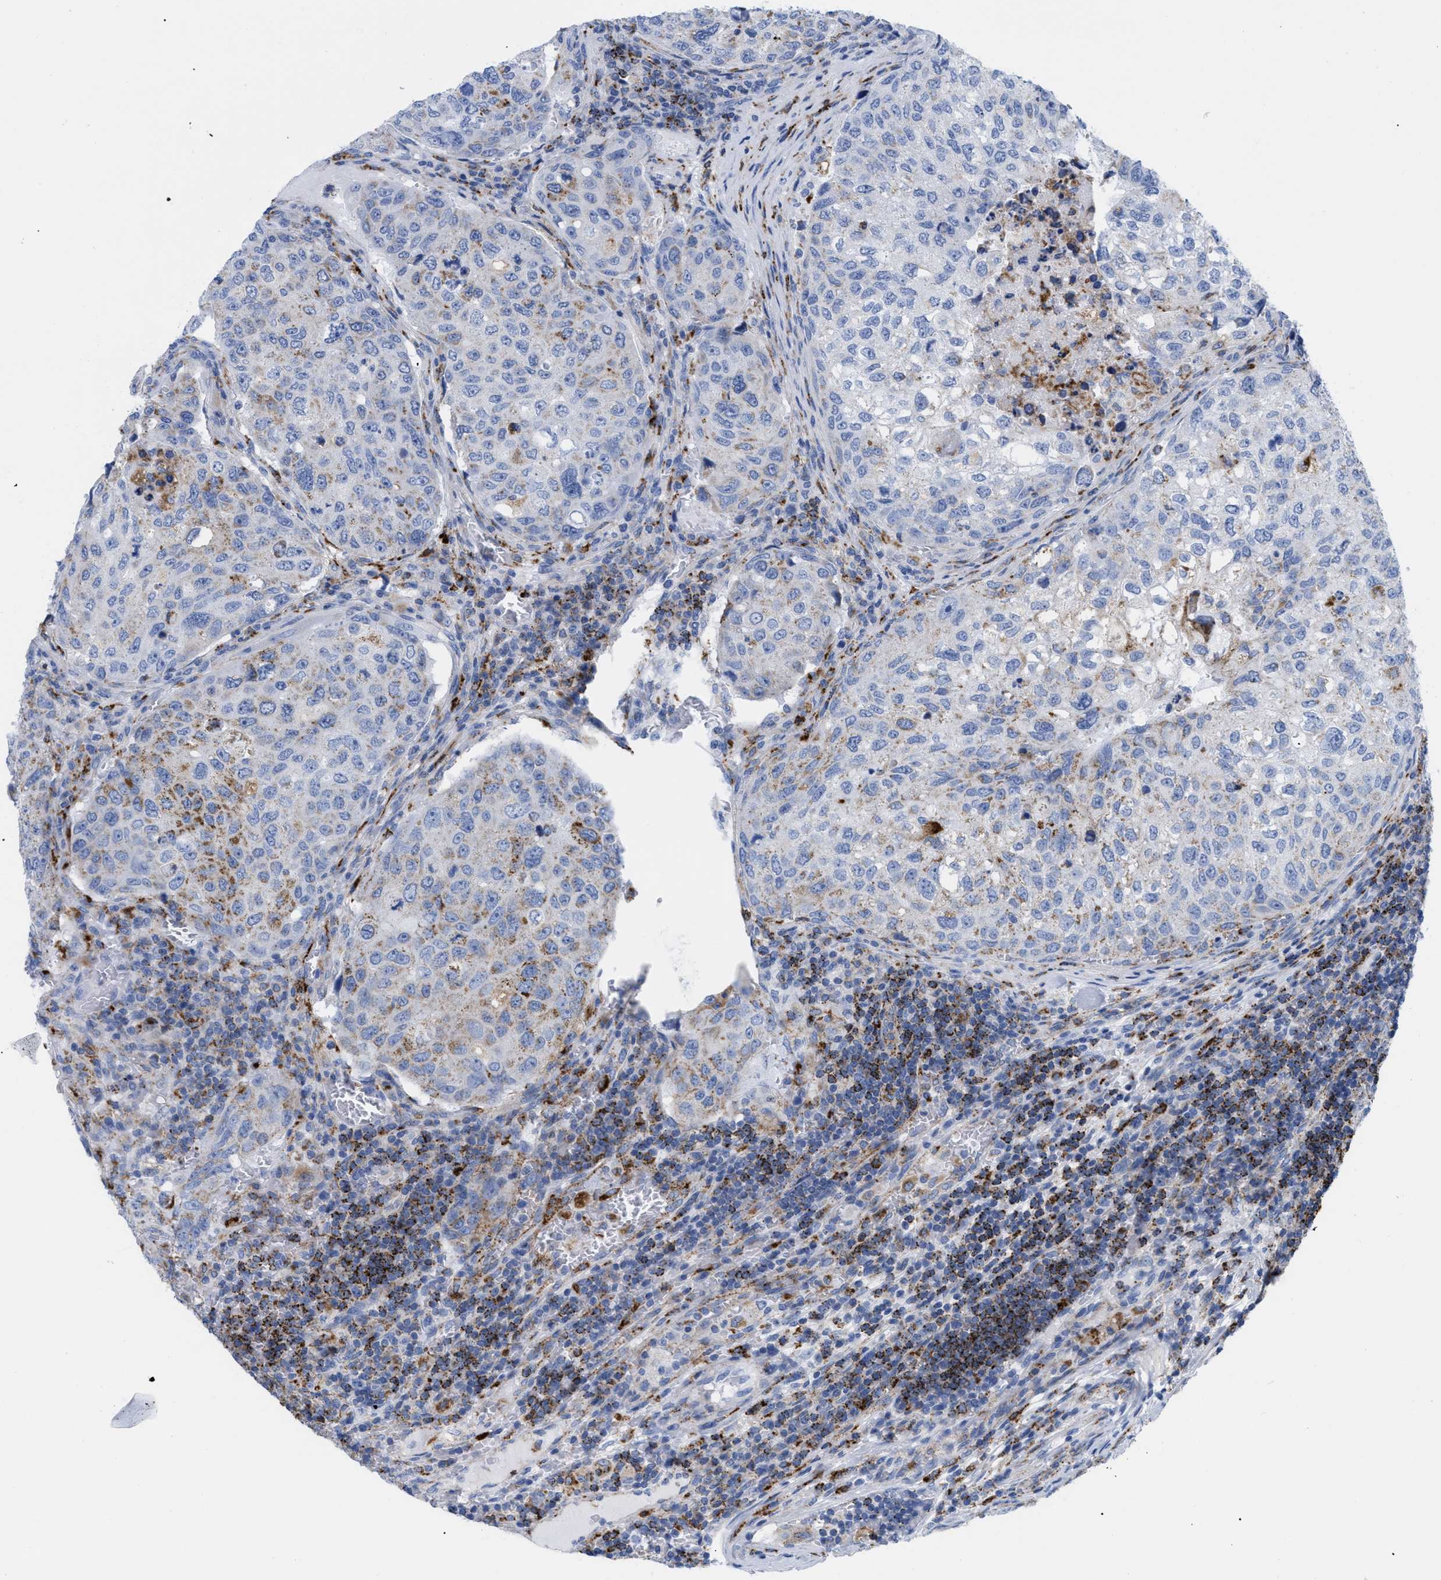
{"staining": {"intensity": "moderate", "quantity": "<25%", "location": "cytoplasmic/membranous"}, "tissue": "urothelial cancer", "cell_type": "Tumor cells", "image_type": "cancer", "snomed": [{"axis": "morphology", "description": "Urothelial carcinoma, High grade"}, {"axis": "topography", "description": "Lymph node"}, {"axis": "topography", "description": "Urinary bladder"}], "caption": "IHC (DAB) staining of urothelial cancer exhibits moderate cytoplasmic/membranous protein positivity in about <25% of tumor cells. Nuclei are stained in blue.", "gene": "DRAM2", "patient": {"sex": "male", "age": 51}}